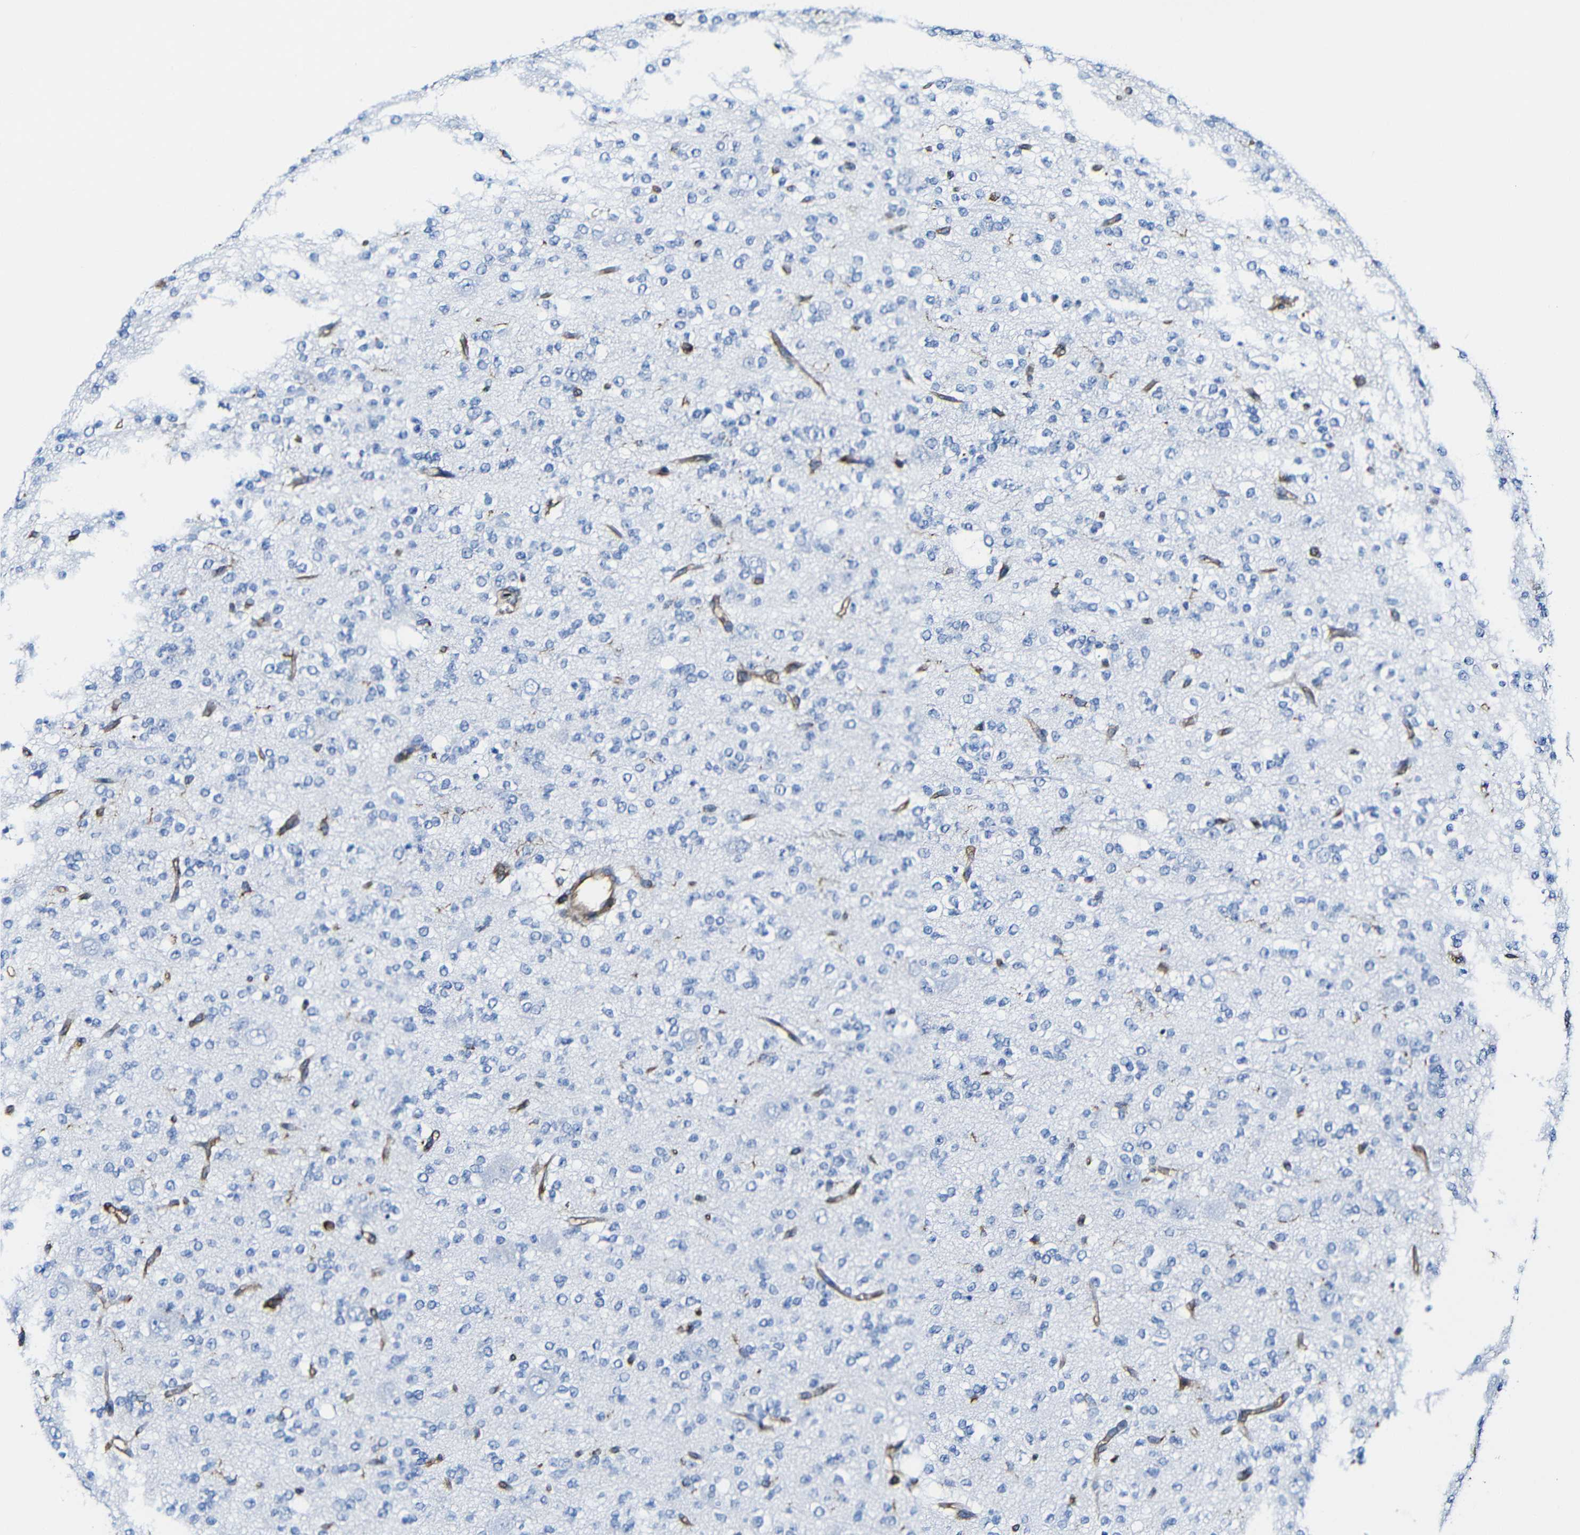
{"staining": {"intensity": "negative", "quantity": "none", "location": "none"}, "tissue": "glioma", "cell_type": "Tumor cells", "image_type": "cancer", "snomed": [{"axis": "morphology", "description": "Glioma, malignant, Low grade"}, {"axis": "topography", "description": "Brain"}], "caption": "This is an immunohistochemistry photomicrograph of human glioma. There is no staining in tumor cells.", "gene": "MSN", "patient": {"sex": "male", "age": 38}}